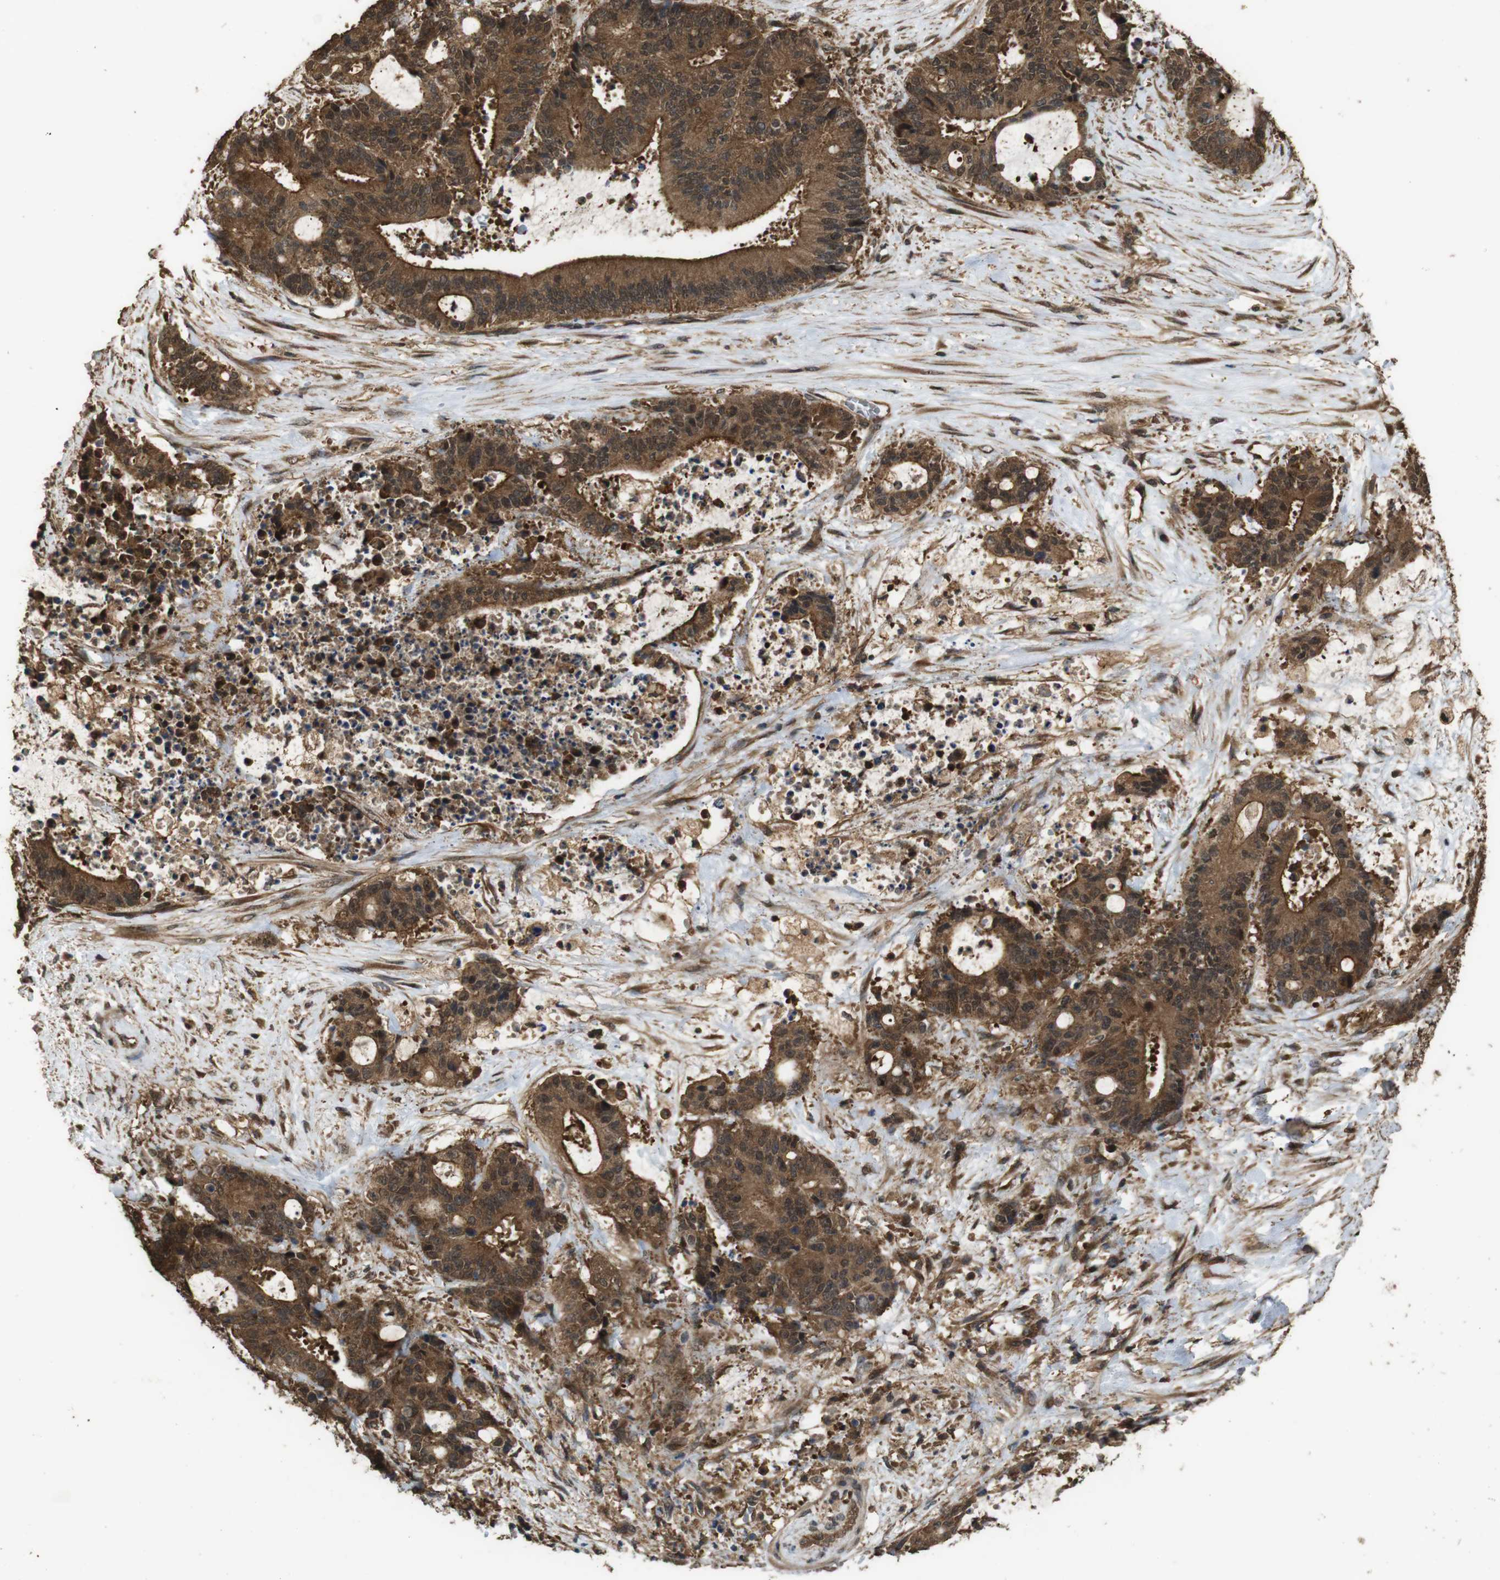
{"staining": {"intensity": "strong", "quantity": ">75%", "location": "cytoplasmic/membranous"}, "tissue": "liver cancer", "cell_type": "Tumor cells", "image_type": "cancer", "snomed": [{"axis": "morphology", "description": "Normal tissue, NOS"}, {"axis": "morphology", "description": "Cholangiocarcinoma"}, {"axis": "topography", "description": "Liver"}, {"axis": "topography", "description": "Peripheral nerve tissue"}], "caption": "Immunohistochemistry (IHC) (DAB) staining of liver cancer (cholangiocarcinoma) displays strong cytoplasmic/membranous protein positivity in approximately >75% of tumor cells. The protein of interest is stained brown, and the nuclei are stained in blue (DAB IHC with brightfield microscopy, high magnification).", "gene": "BAG4", "patient": {"sex": "female", "age": 73}}